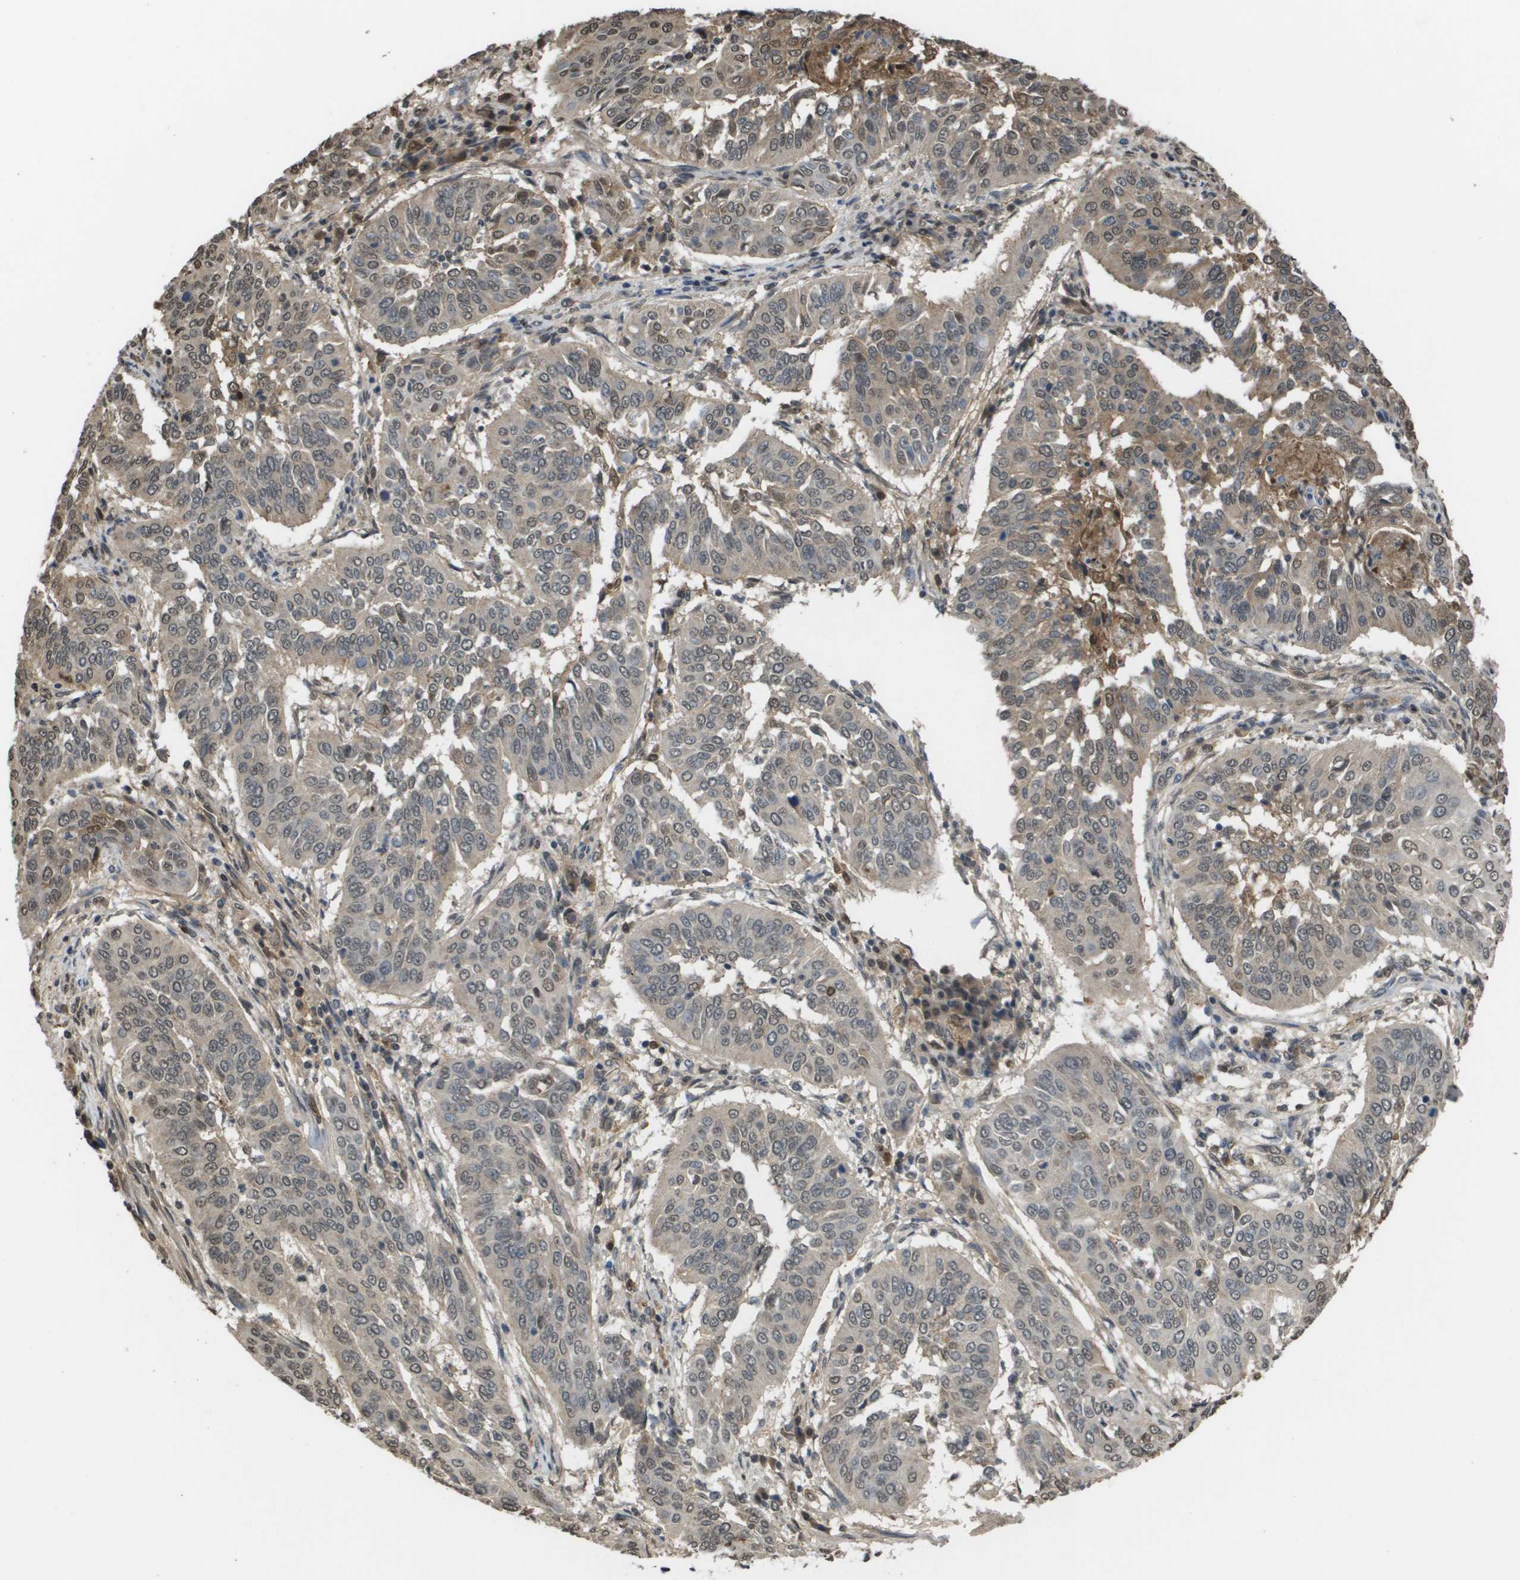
{"staining": {"intensity": "weak", "quantity": "25%-75%", "location": "cytoplasmic/membranous,nuclear"}, "tissue": "cervical cancer", "cell_type": "Tumor cells", "image_type": "cancer", "snomed": [{"axis": "morphology", "description": "Normal tissue, NOS"}, {"axis": "morphology", "description": "Squamous cell carcinoma, NOS"}, {"axis": "topography", "description": "Cervix"}], "caption": "Immunohistochemistry of squamous cell carcinoma (cervical) displays low levels of weak cytoplasmic/membranous and nuclear staining in about 25%-75% of tumor cells.", "gene": "NDRG2", "patient": {"sex": "female", "age": 39}}